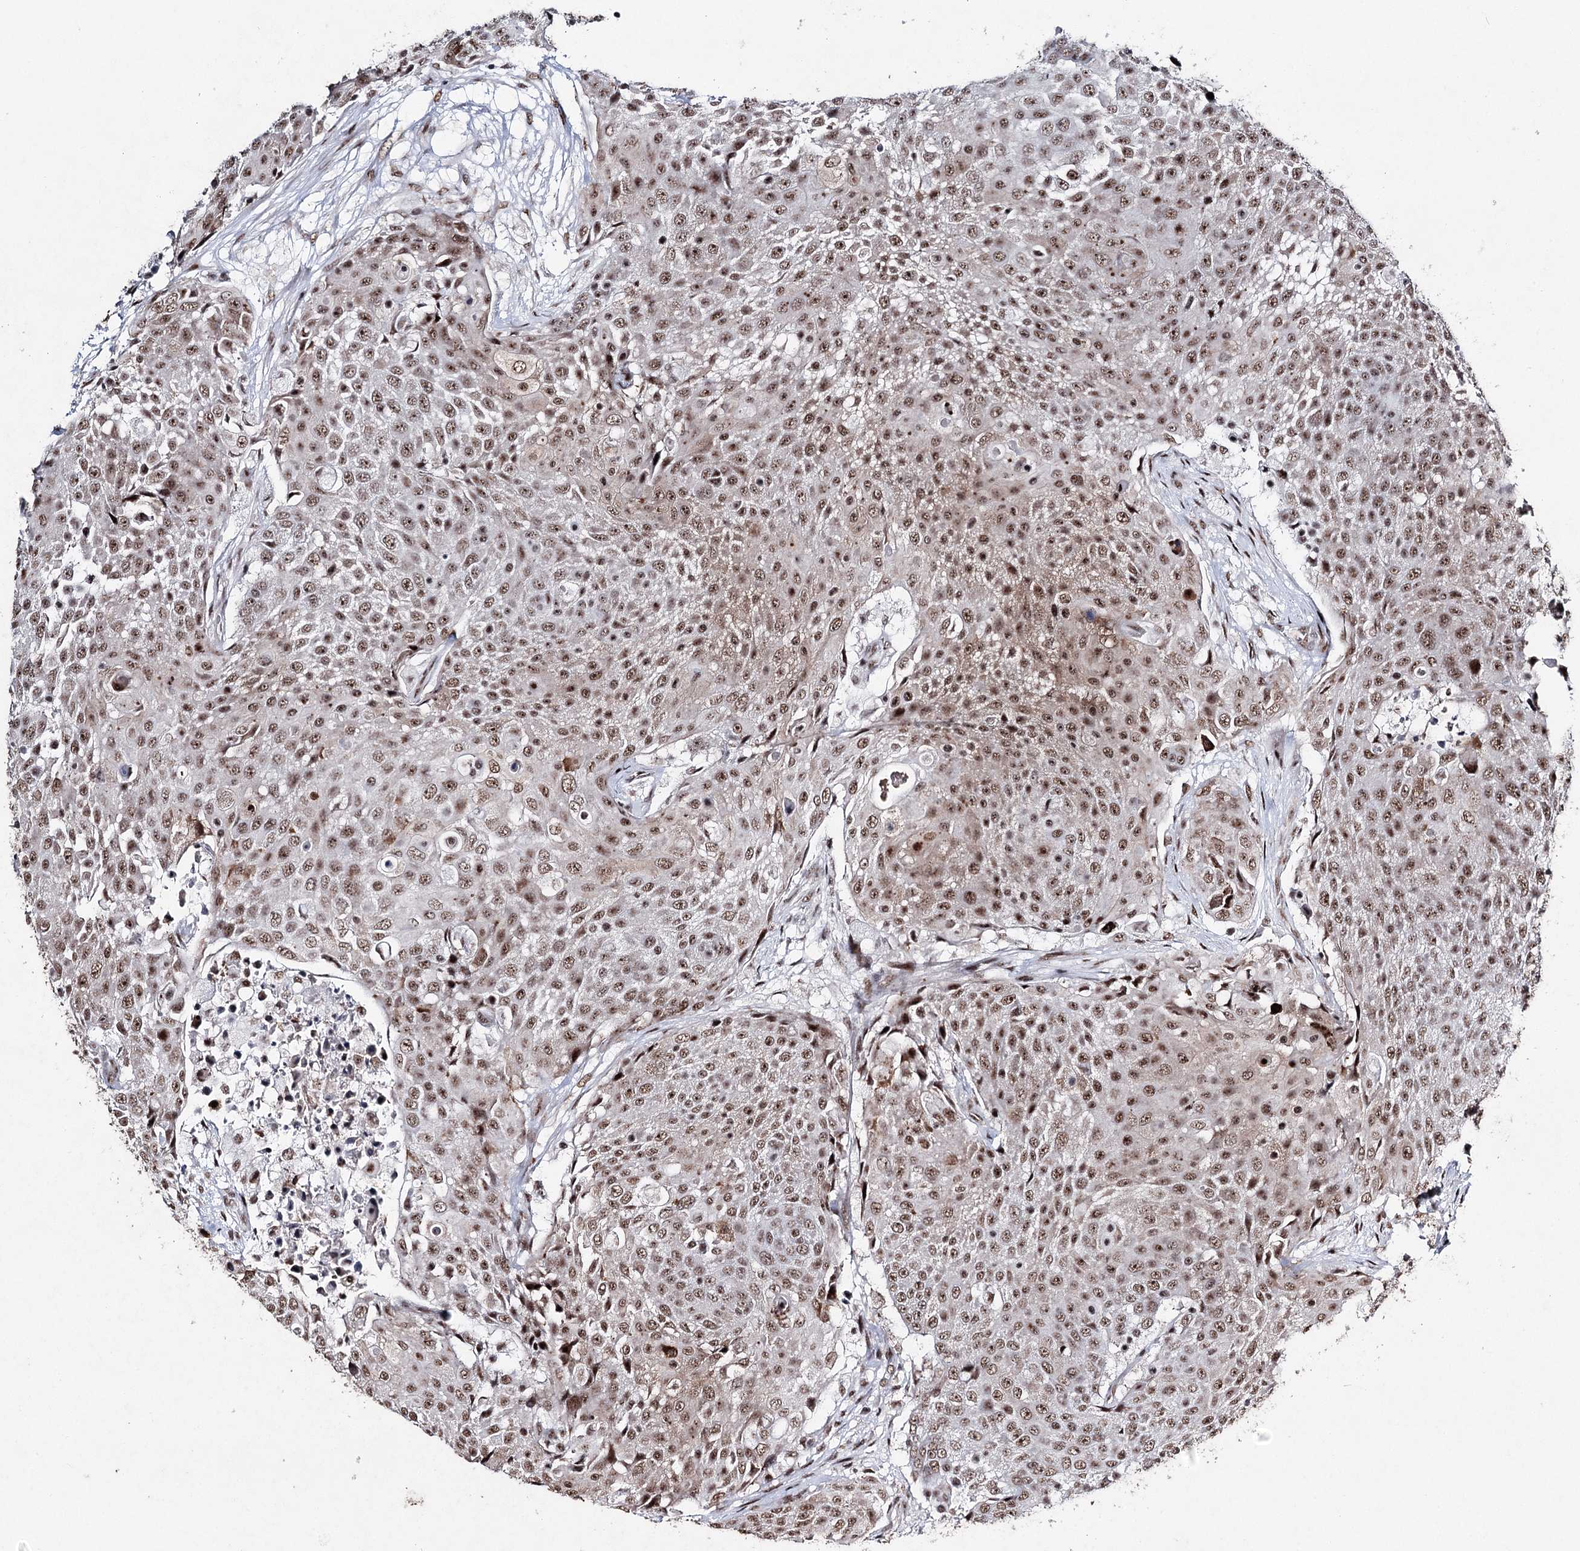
{"staining": {"intensity": "moderate", "quantity": ">75%", "location": "nuclear"}, "tissue": "urothelial cancer", "cell_type": "Tumor cells", "image_type": "cancer", "snomed": [{"axis": "morphology", "description": "Urothelial carcinoma, High grade"}, {"axis": "topography", "description": "Urinary bladder"}], "caption": "This histopathology image displays IHC staining of high-grade urothelial carcinoma, with medium moderate nuclear positivity in approximately >75% of tumor cells.", "gene": "PDCD4", "patient": {"sex": "female", "age": 63}}